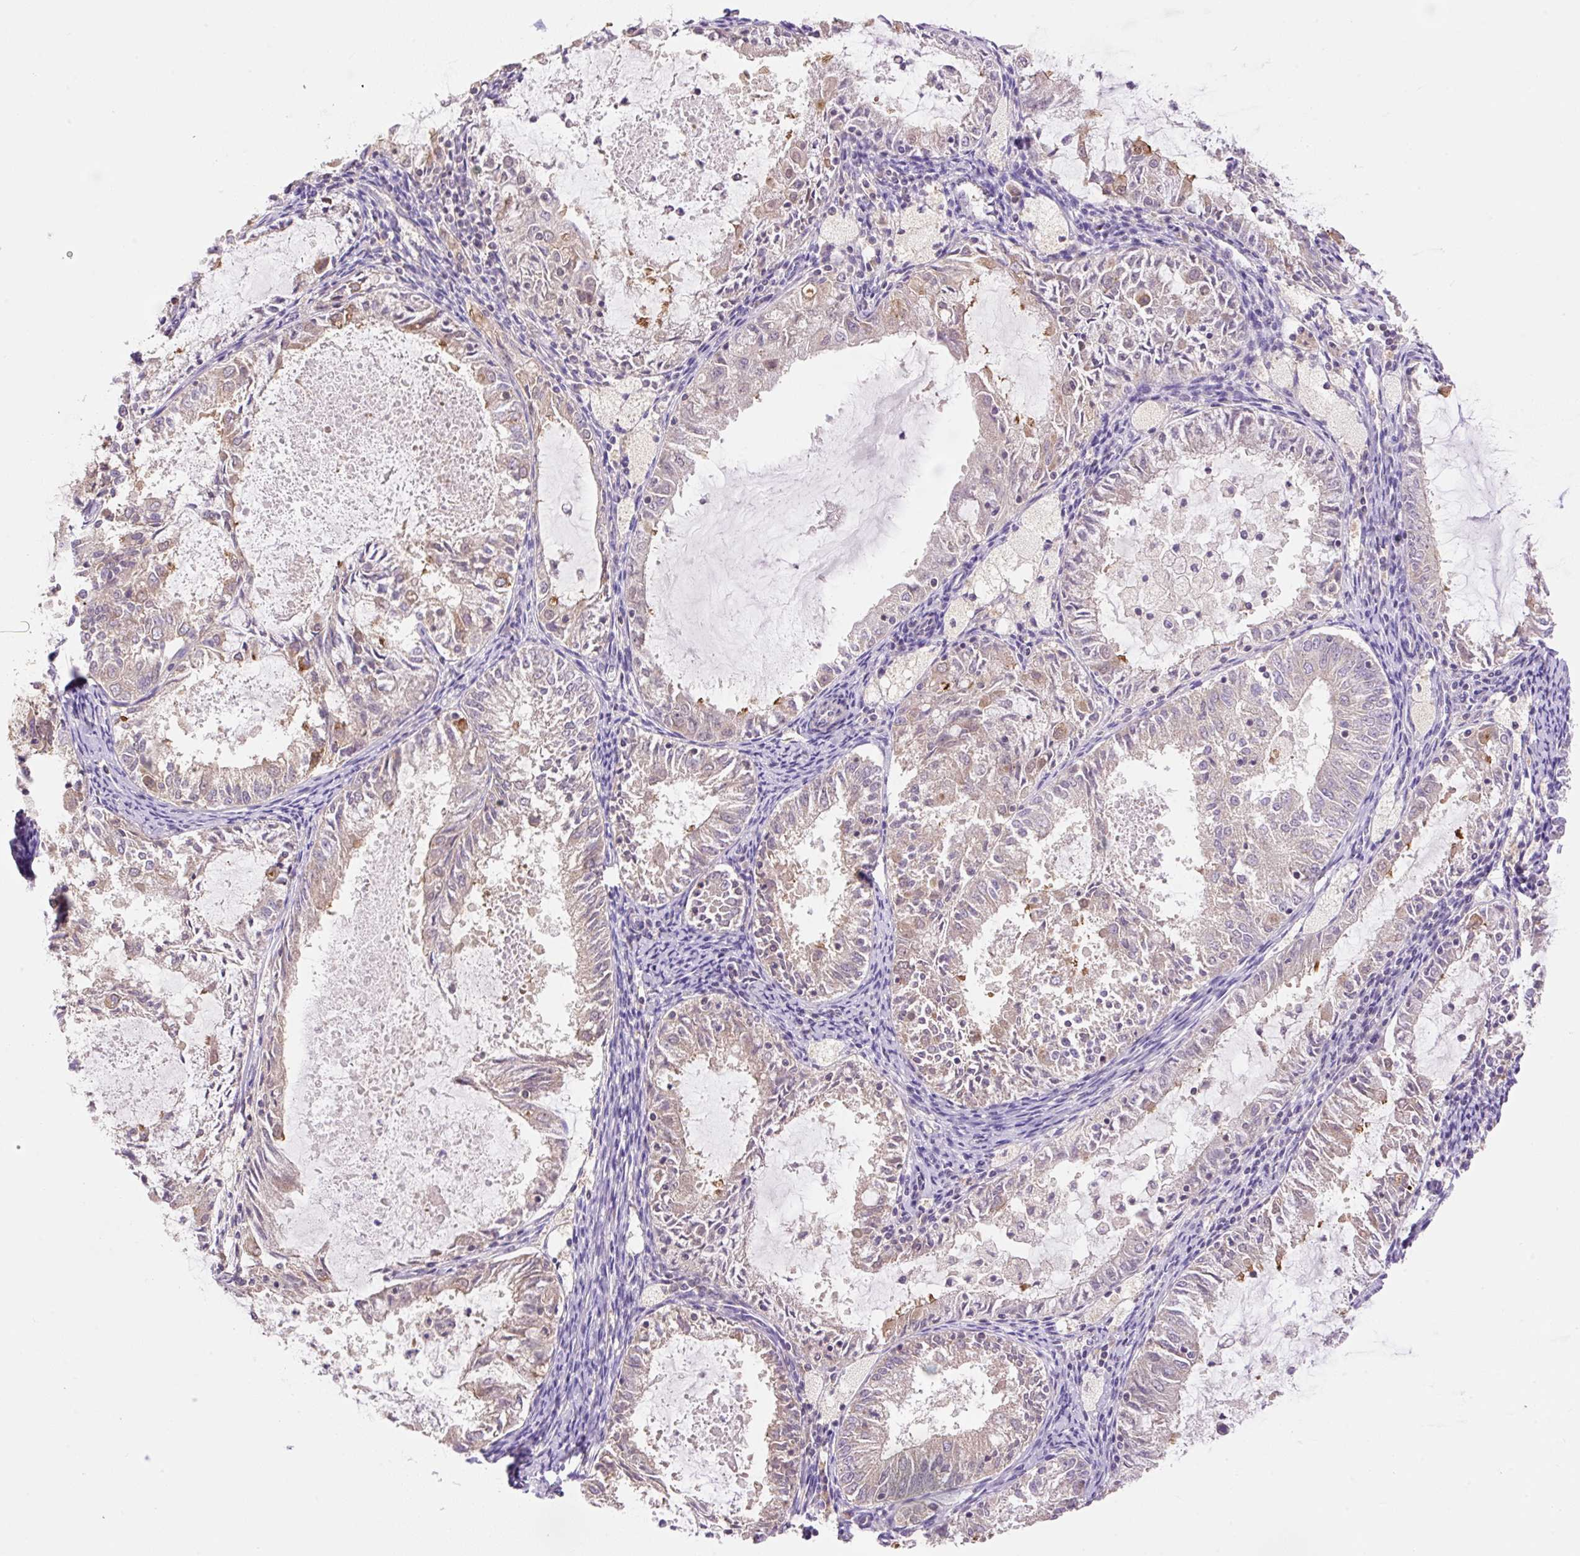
{"staining": {"intensity": "negative", "quantity": "none", "location": "none"}, "tissue": "endometrial cancer", "cell_type": "Tumor cells", "image_type": "cancer", "snomed": [{"axis": "morphology", "description": "Adenocarcinoma, NOS"}, {"axis": "topography", "description": "Endometrium"}], "caption": "IHC of human endometrial cancer (adenocarcinoma) displays no expression in tumor cells.", "gene": "COX8A", "patient": {"sex": "female", "age": 57}}